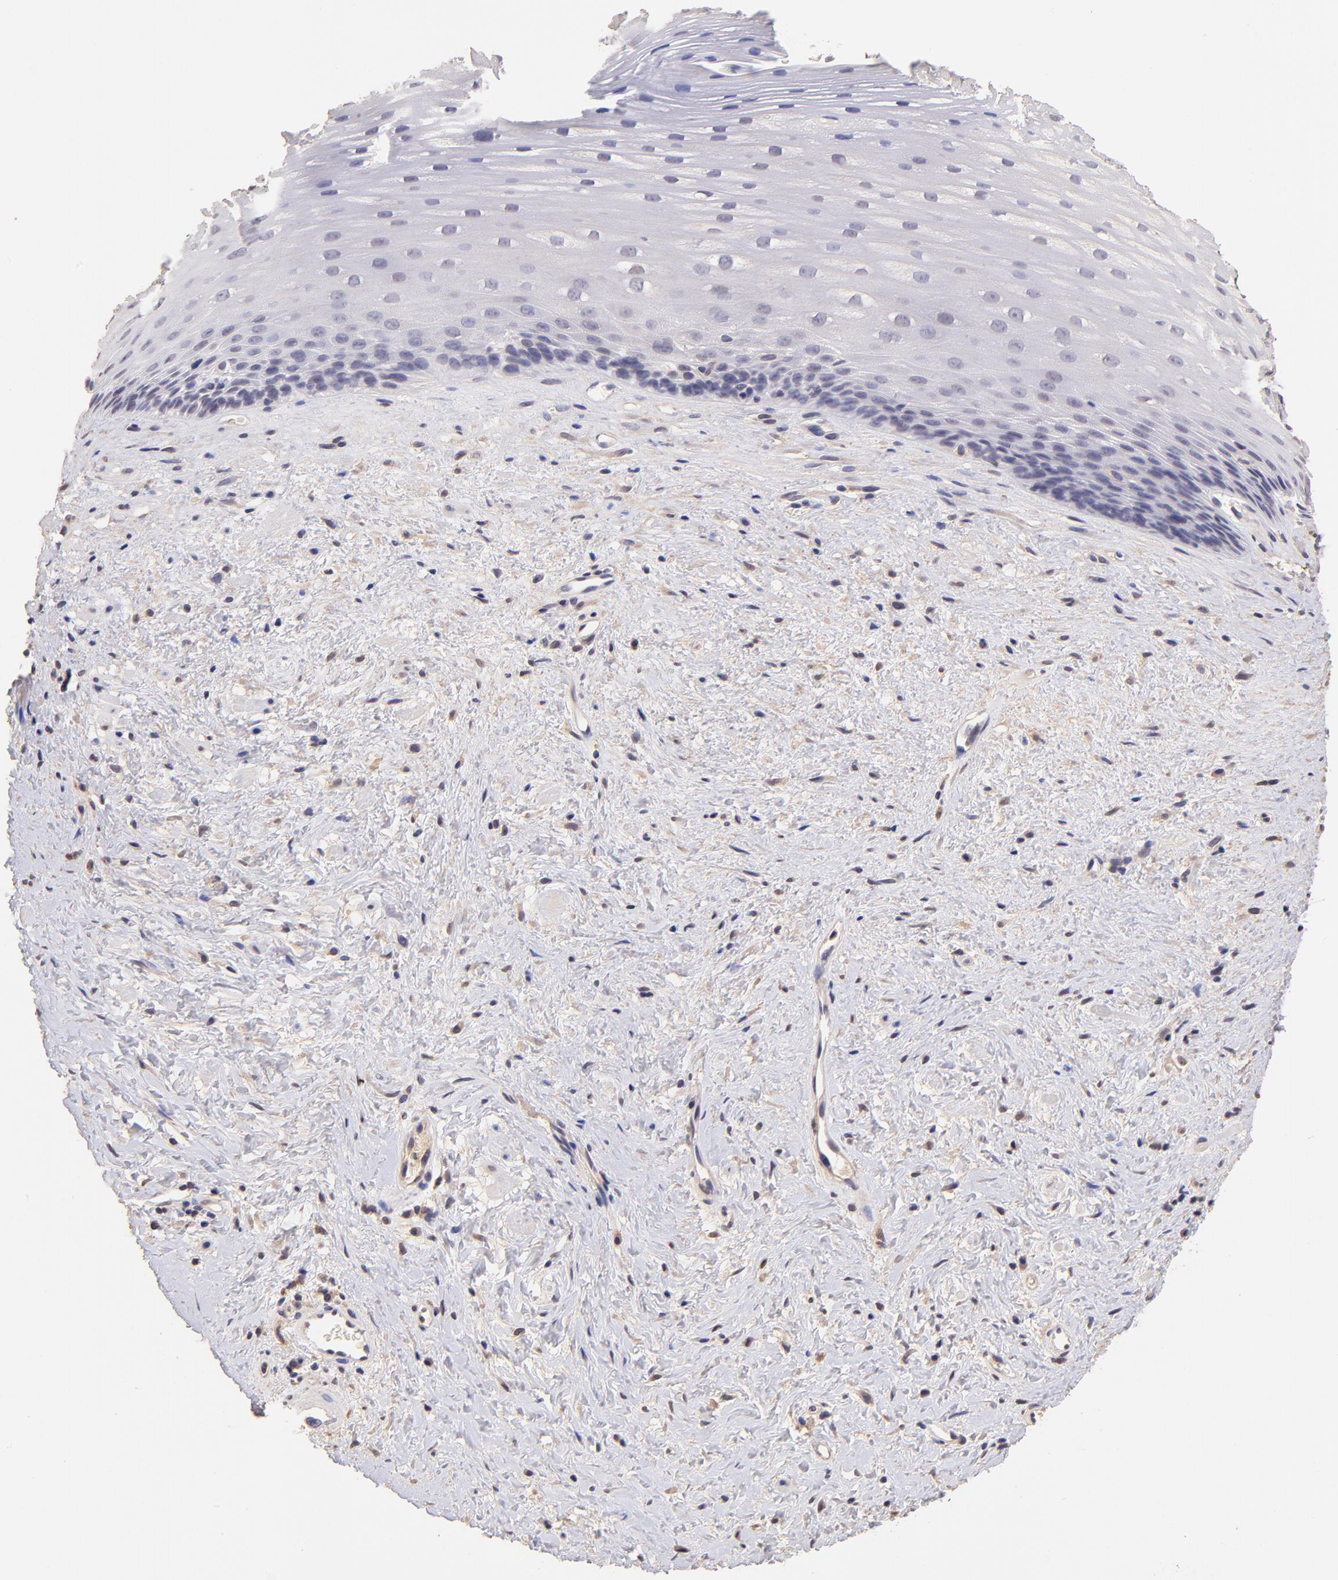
{"staining": {"intensity": "negative", "quantity": "none", "location": "none"}, "tissue": "esophagus", "cell_type": "Squamous epithelial cells", "image_type": "normal", "snomed": [{"axis": "morphology", "description": "Normal tissue, NOS"}, {"axis": "topography", "description": "Esophagus"}], "caption": "Immunohistochemistry of normal human esophagus shows no staining in squamous epithelial cells. (DAB (3,3'-diaminobenzidine) immunohistochemistry (IHC) with hematoxylin counter stain).", "gene": "RNASEL", "patient": {"sex": "female", "age": 70}}